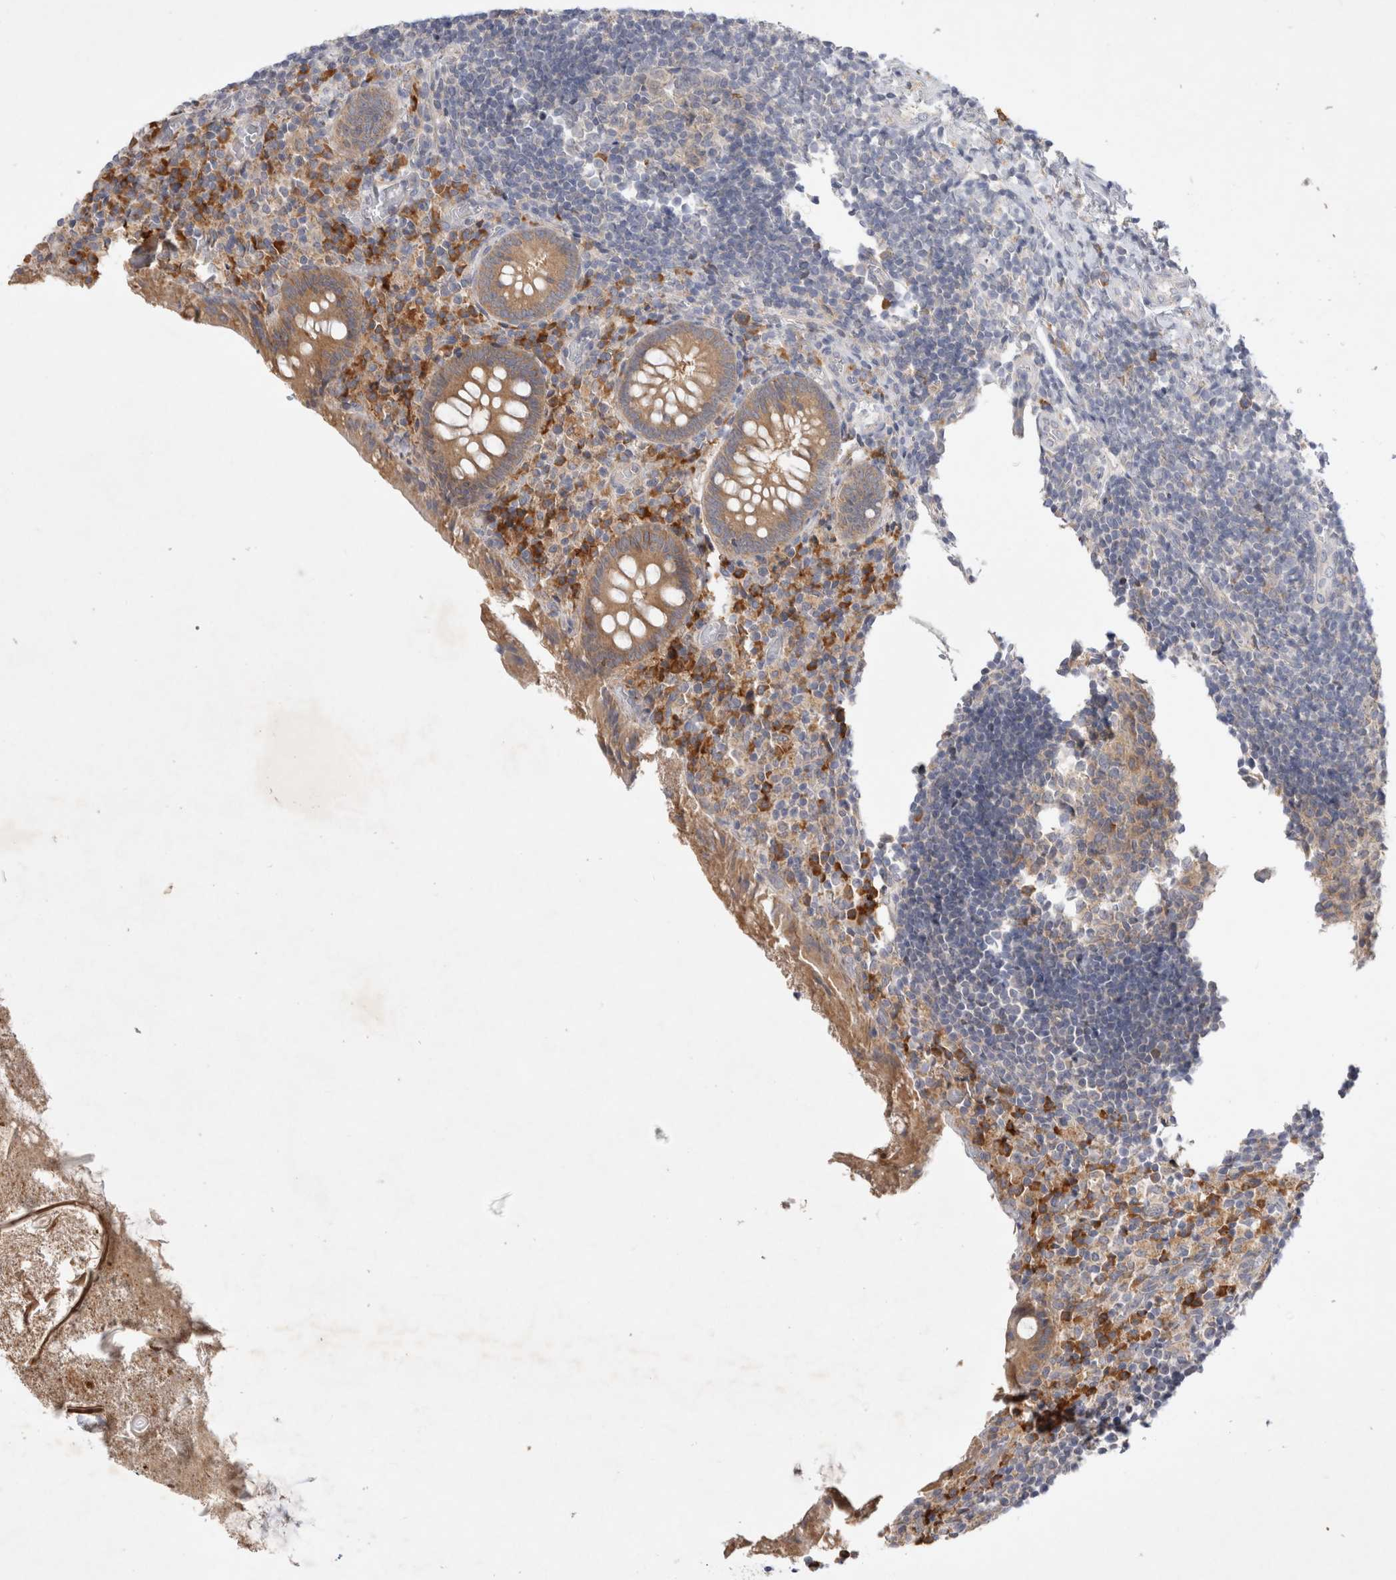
{"staining": {"intensity": "moderate", "quantity": ">75%", "location": "cytoplasmic/membranous"}, "tissue": "appendix", "cell_type": "Glandular cells", "image_type": "normal", "snomed": [{"axis": "morphology", "description": "Normal tissue, NOS"}, {"axis": "topography", "description": "Appendix"}], "caption": "This photomicrograph shows immunohistochemistry staining of unremarkable human appendix, with medium moderate cytoplasmic/membranous expression in about >75% of glandular cells.", "gene": "NEDD4L", "patient": {"sex": "female", "age": 17}}